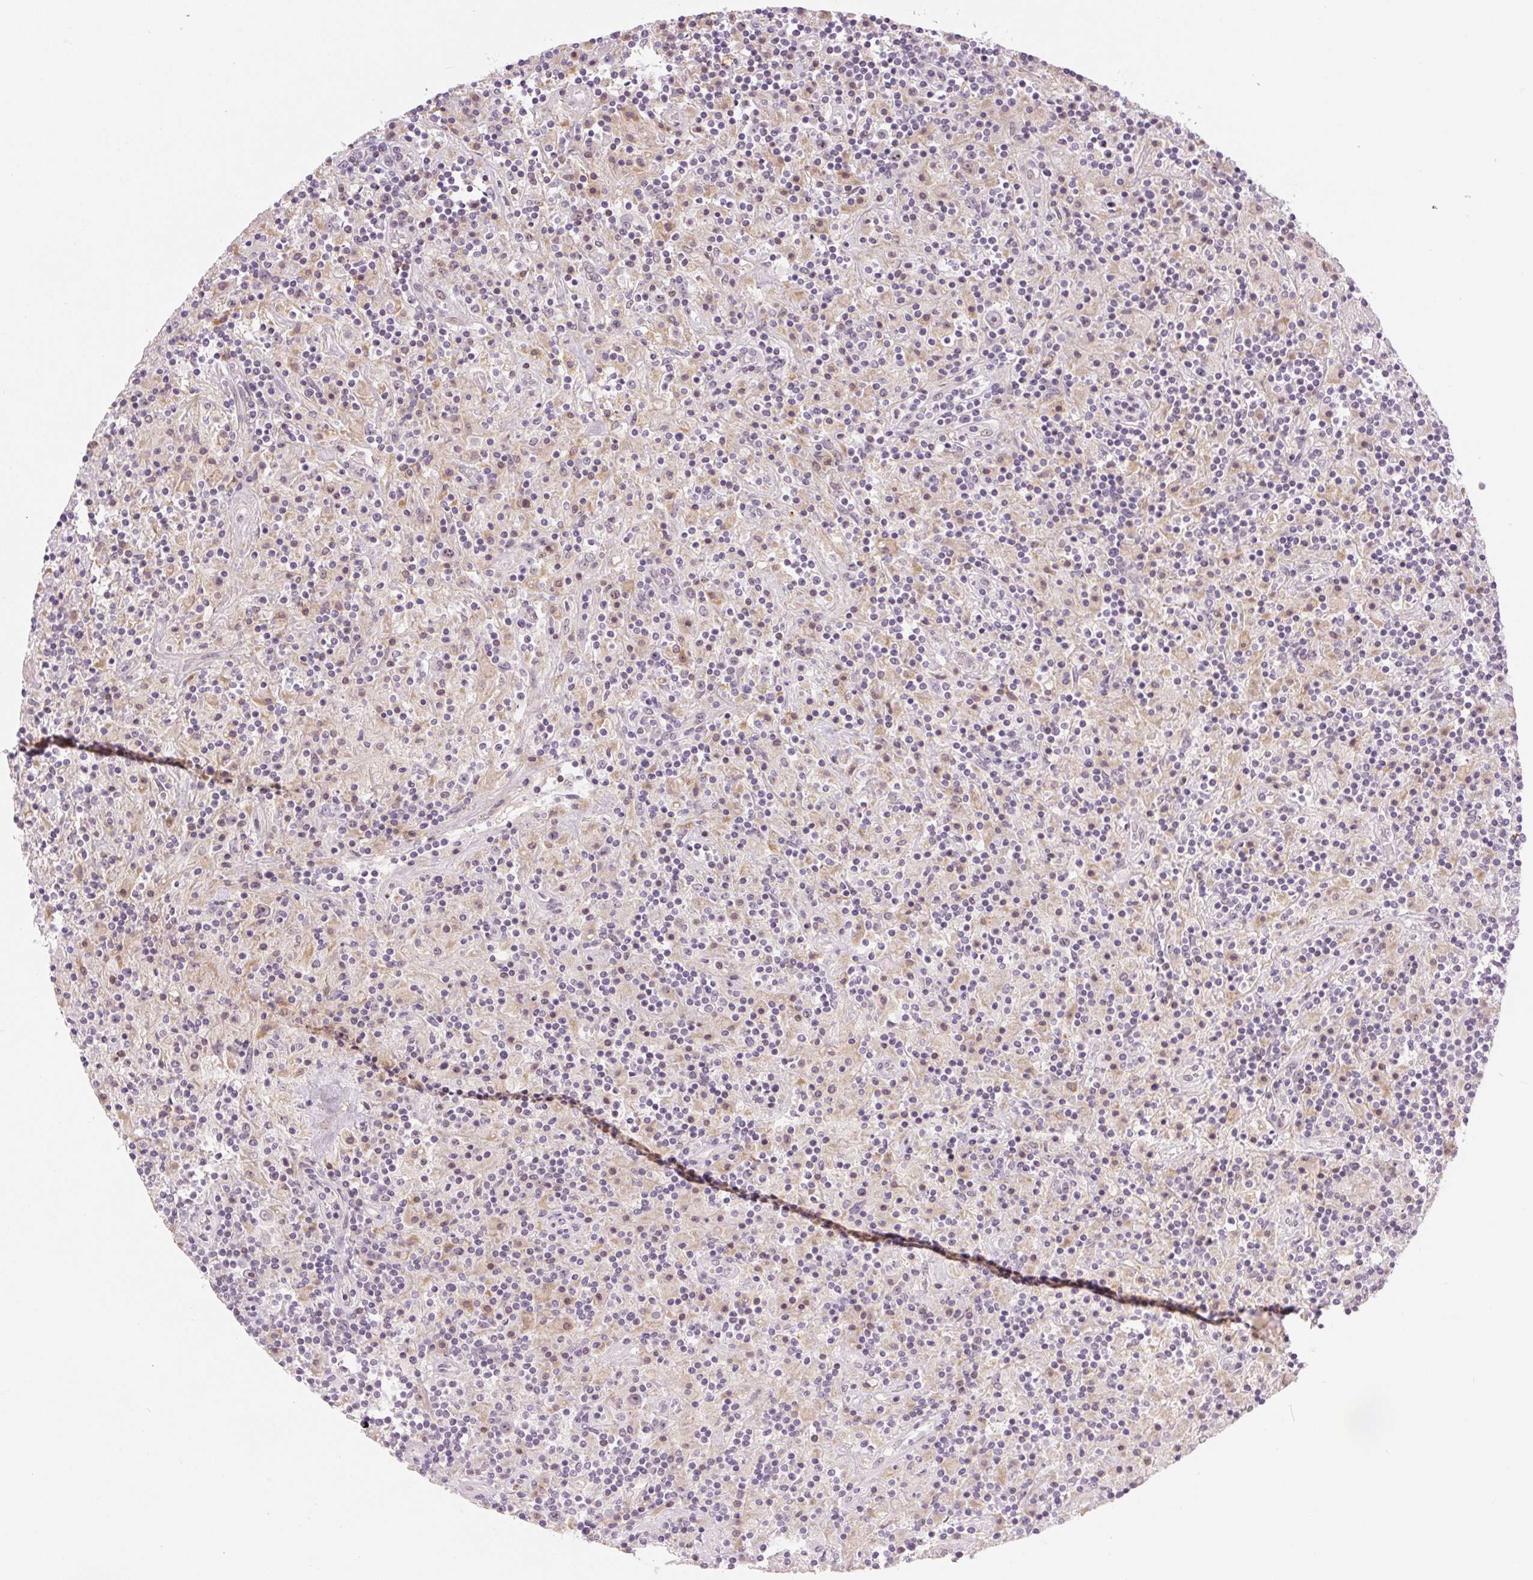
{"staining": {"intensity": "negative", "quantity": "none", "location": "none"}, "tissue": "lymphoma", "cell_type": "Tumor cells", "image_type": "cancer", "snomed": [{"axis": "morphology", "description": "Hodgkin's disease, NOS"}, {"axis": "topography", "description": "Lymph node"}], "caption": "IHC histopathology image of neoplastic tissue: human Hodgkin's disease stained with DAB shows no significant protein staining in tumor cells.", "gene": "SGF29", "patient": {"sex": "male", "age": 70}}